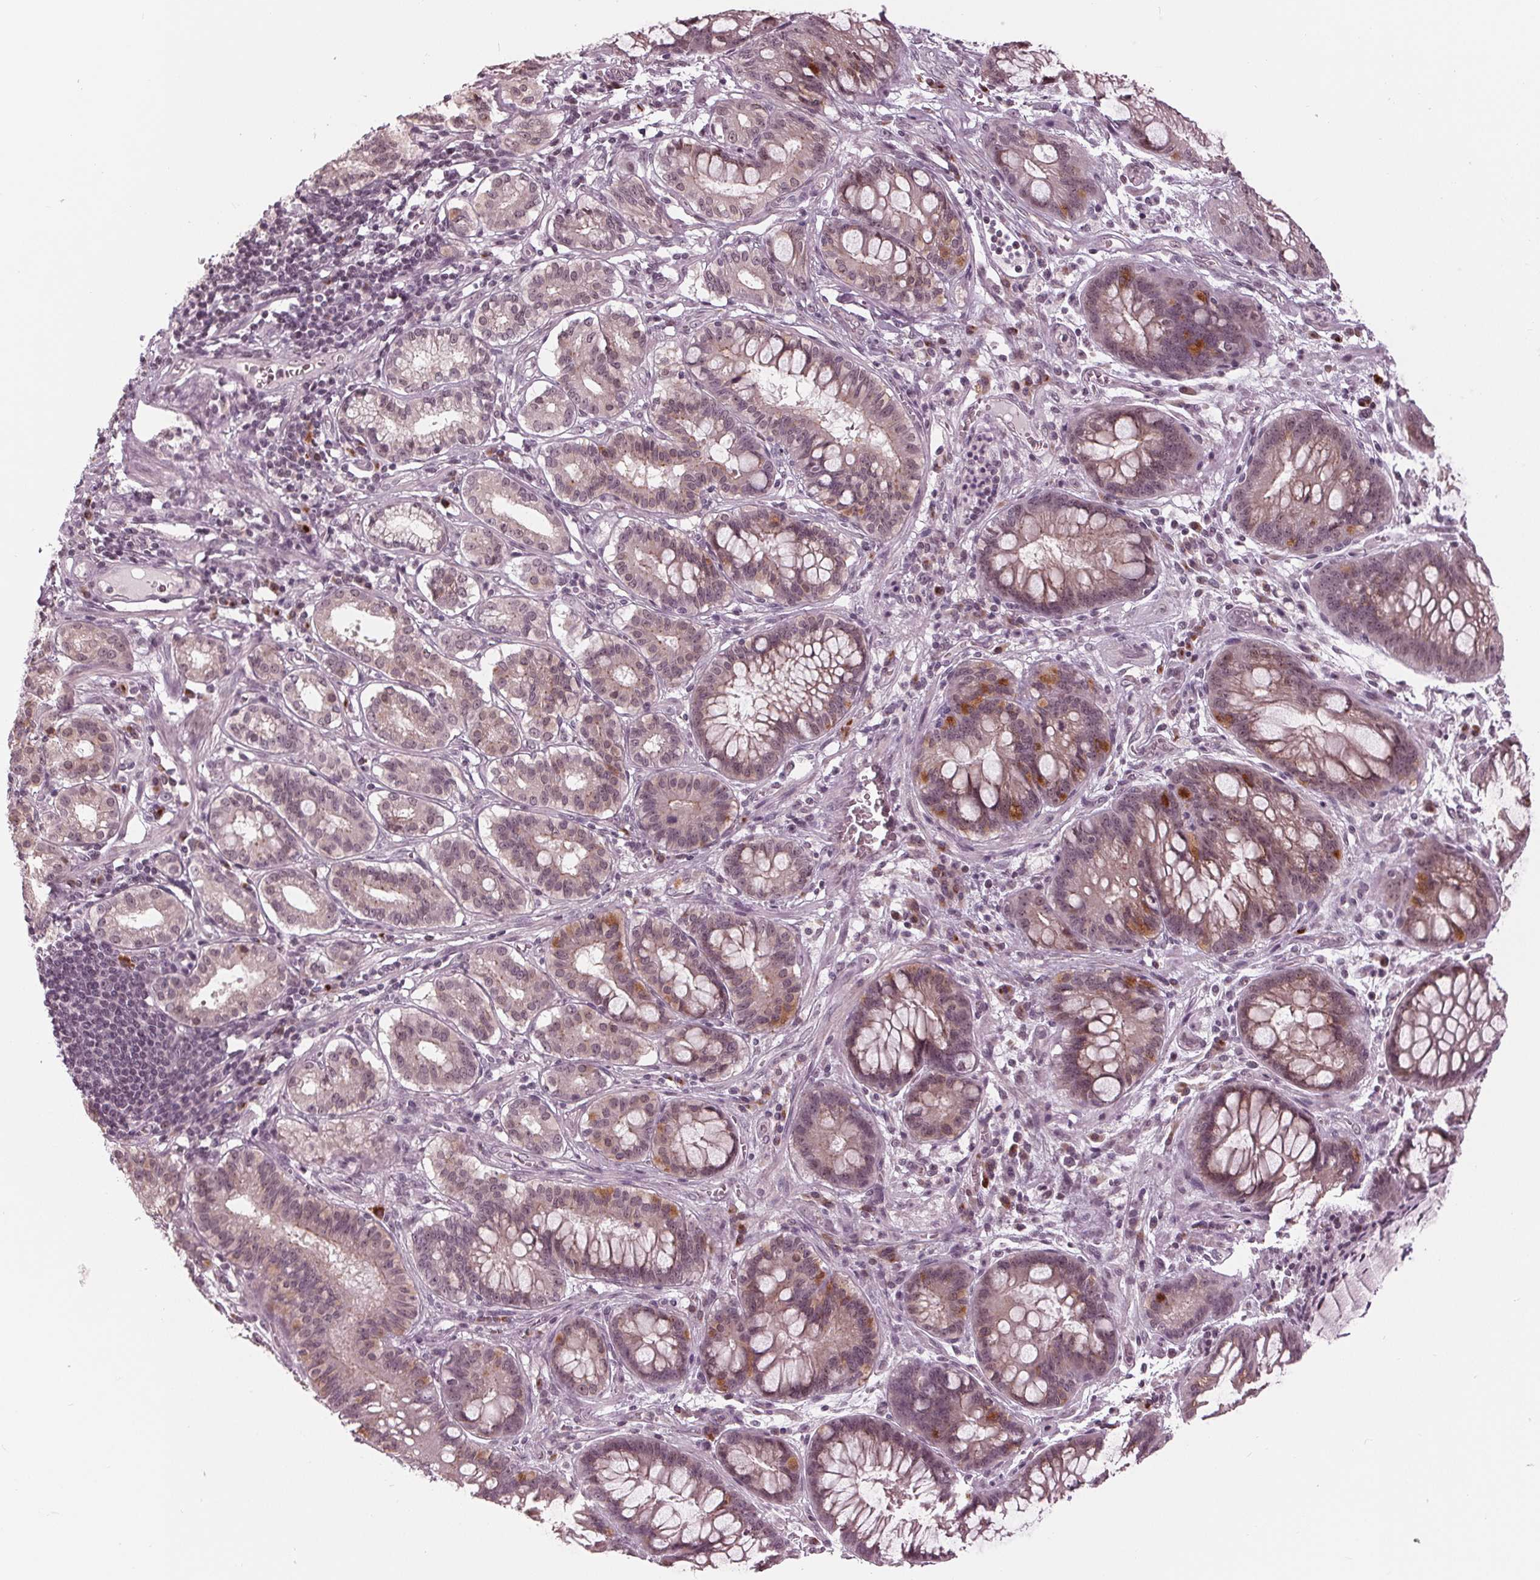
{"staining": {"intensity": "moderate", "quantity": "<25%", "location": "cytoplasmic/membranous,nuclear"}, "tissue": "stomach cancer", "cell_type": "Tumor cells", "image_type": "cancer", "snomed": [{"axis": "morphology", "description": "Normal tissue, NOS"}, {"axis": "morphology", "description": "Adenocarcinoma, NOS"}, {"axis": "topography", "description": "Esophagus"}, {"axis": "topography", "description": "Stomach, upper"}], "caption": "Protein expression analysis of human adenocarcinoma (stomach) reveals moderate cytoplasmic/membranous and nuclear staining in approximately <25% of tumor cells. Immunohistochemistry (ihc) stains the protein of interest in brown and the nuclei are stained blue.", "gene": "SLX4", "patient": {"sex": "male", "age": 74}}